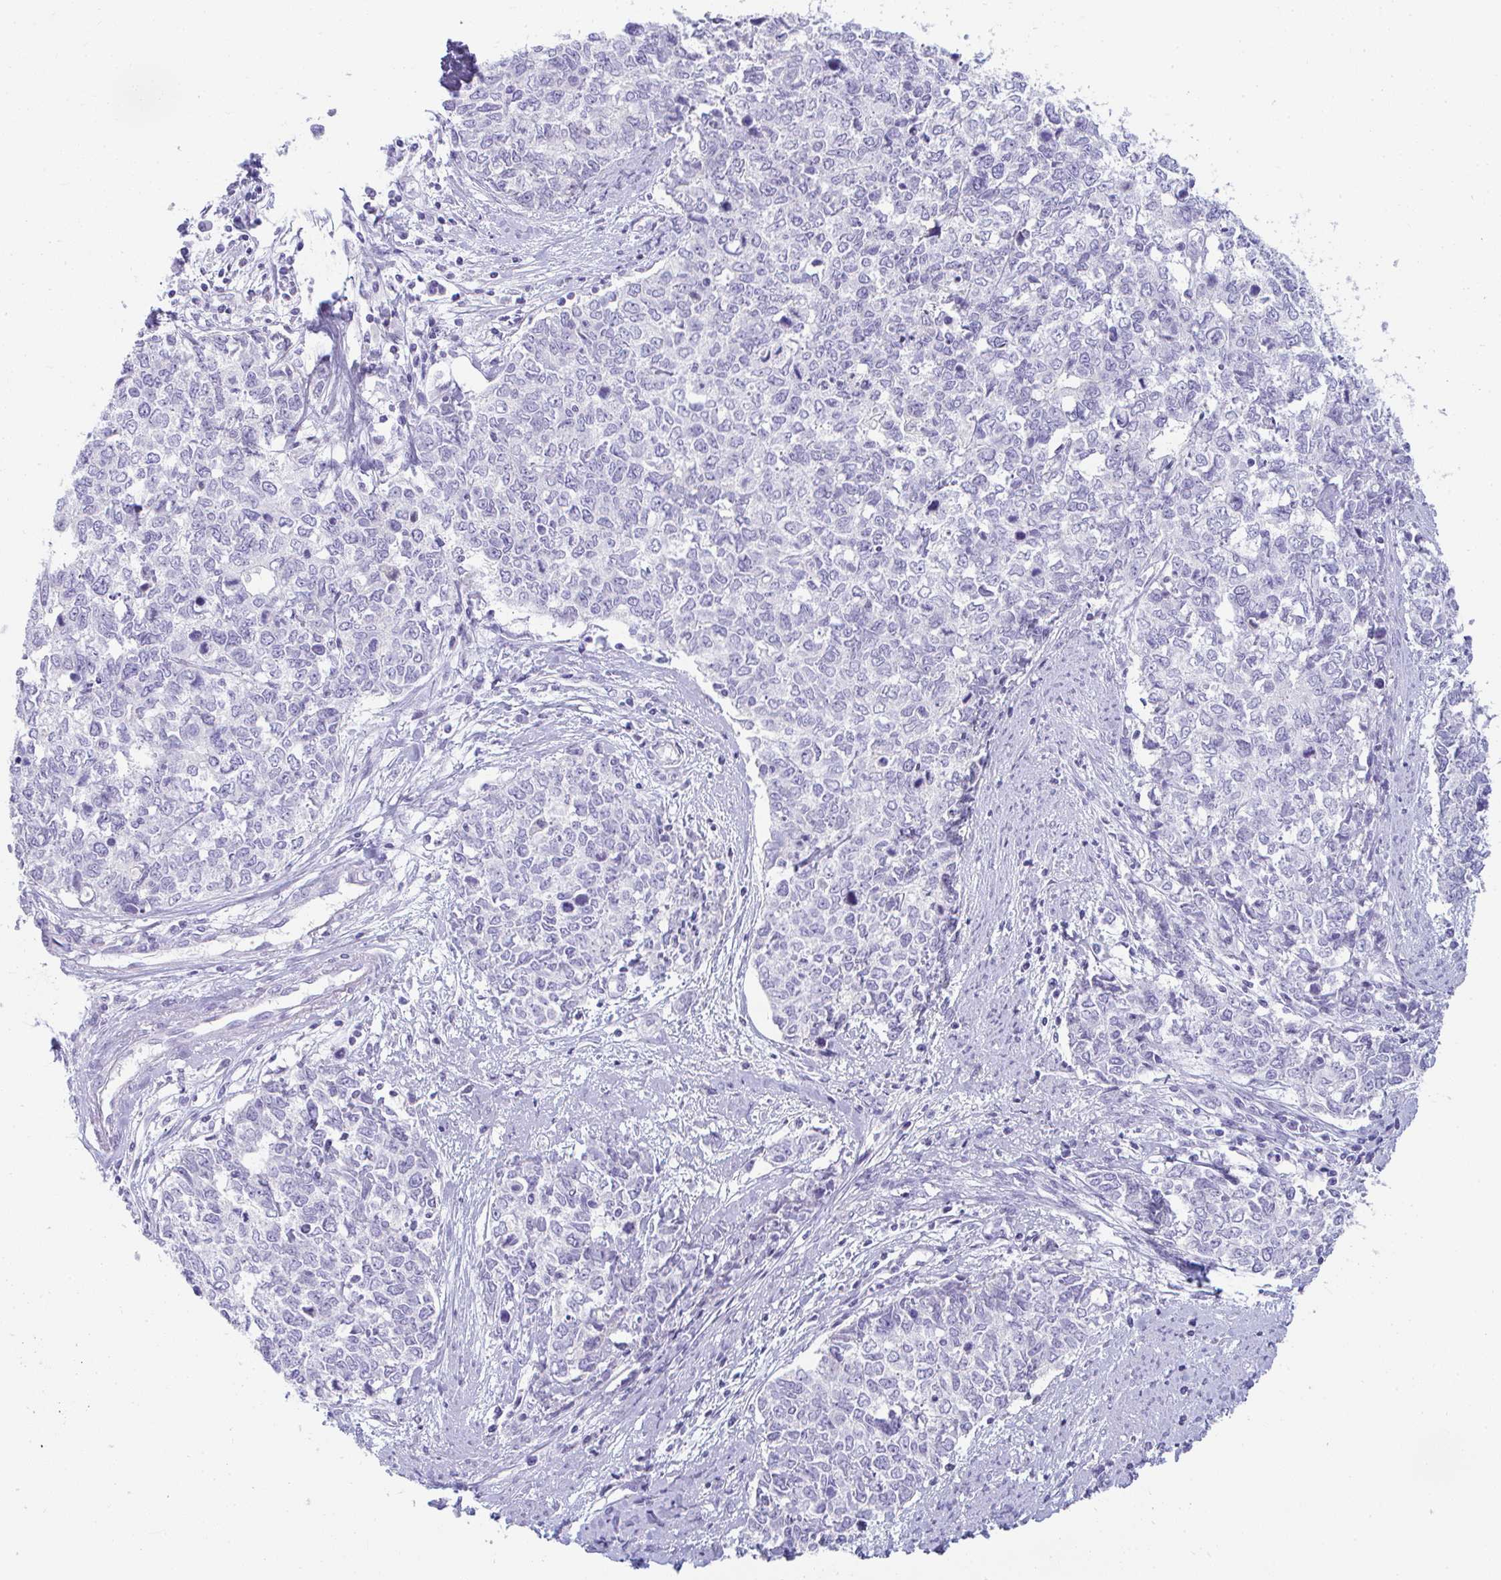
{"staining": {"intensity": "negative", "quantity": "none", "location": "none"}, "tissue": "cervical cancer", "cell_type": "Tumor cells", "image_type": "cancer", "snomed": [{"axis": "morphology", "description": "Adenocarcinoma, NOS"}, {"axis": "topography", "description": "Cervix"}], "caption": "High power microscopy histopathology image of an immunohistochemistry histopathology image of cervical cancer (adenocarcinoma), revealing no significant staining in tumor cells. (Brightfield microscopy of DAB (3,3'-diaminobenzidine) immunohistochemistry (IHC) at high magnification).", "gene": "TTC30B", "patient": {"sex": "female", "age": 63}}